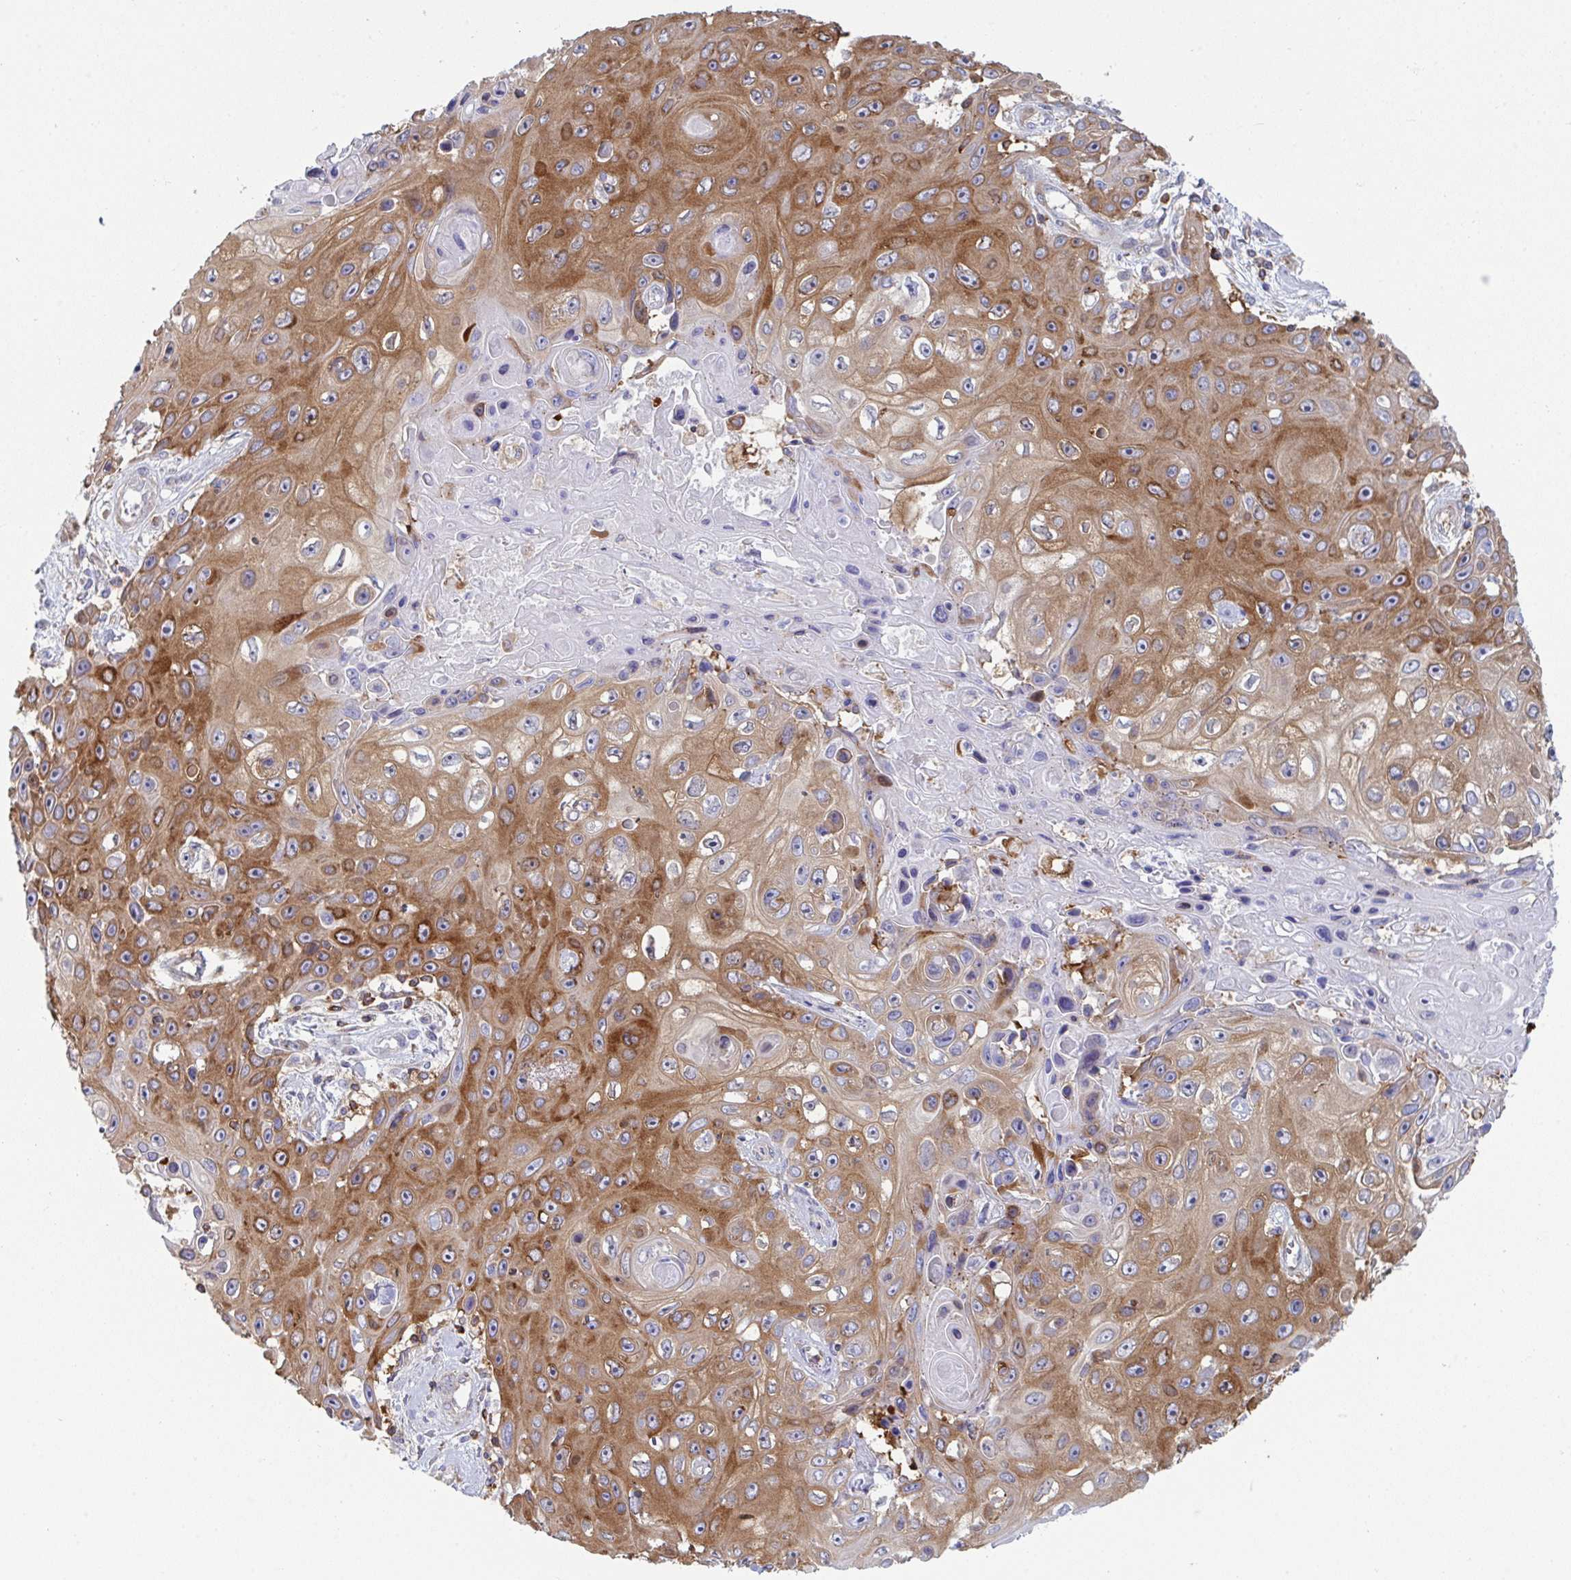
{"staining": {"intensity": "moderate", "quantity": ">75%", "location": "cytoplasmic/membranous"}, "tissue": "skin cancer", "cell_type": "Tumor cells", "image_type": "cancer", "snomed": [{"axis": "morphology", "description": "Squamous cell carcinoma, NOS"}, {"axis": "topography", "description": "Skin"}], "caption": "Protein analysis of squamous cell carcinoma (skin) tissue shows moderate cytoplasmic/membranous positivity in approximately >75% of tumor cells.", "gene": "WNK1", "patient": {"sex": "male", "age": 82}}